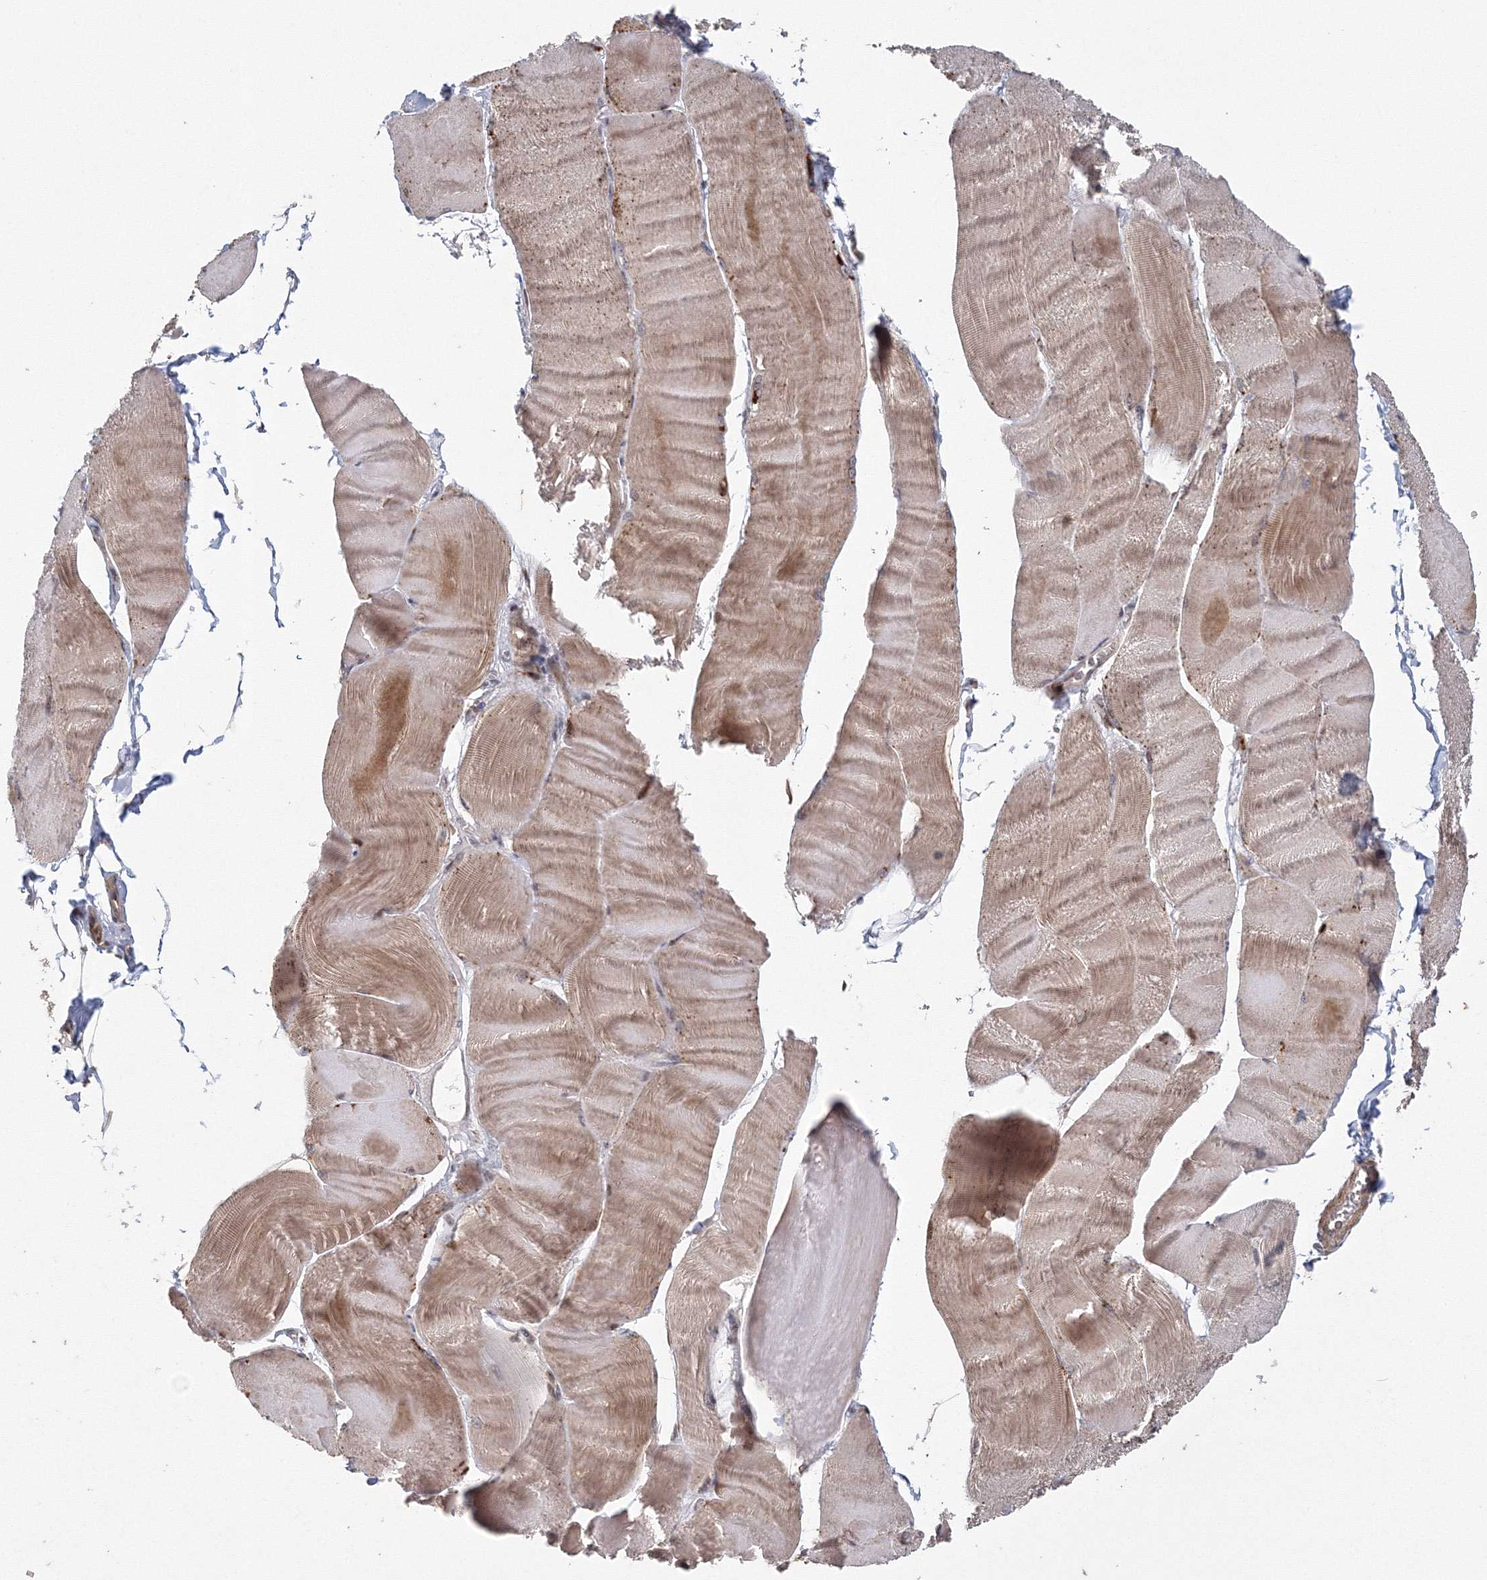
{"staining": {"intensity": "moderate", "quantity": "25%-75%", "location": "cytoplasmic/membranous,nuclear"}, "tissue": "skeletal muscle", "cell_type": "Myocytes", "image_type": "normal", "snomed": [{"axis": "morphology", "description": "Normal tissue, NOS"}, {"axis": "morphology", "description": "Basal cell carcinoma"}, {"axis": "topography", "description": "Skeletal muscle"}], "caption": "A brown stain highlights moderate cytoplasmic/membranous,nuclear staining of a protein in myocytes of benign human skeletal muscle. Nuclei are stained in blue.", "gene": "TACC2", "patient": {"sex": "female", "age": 64}}